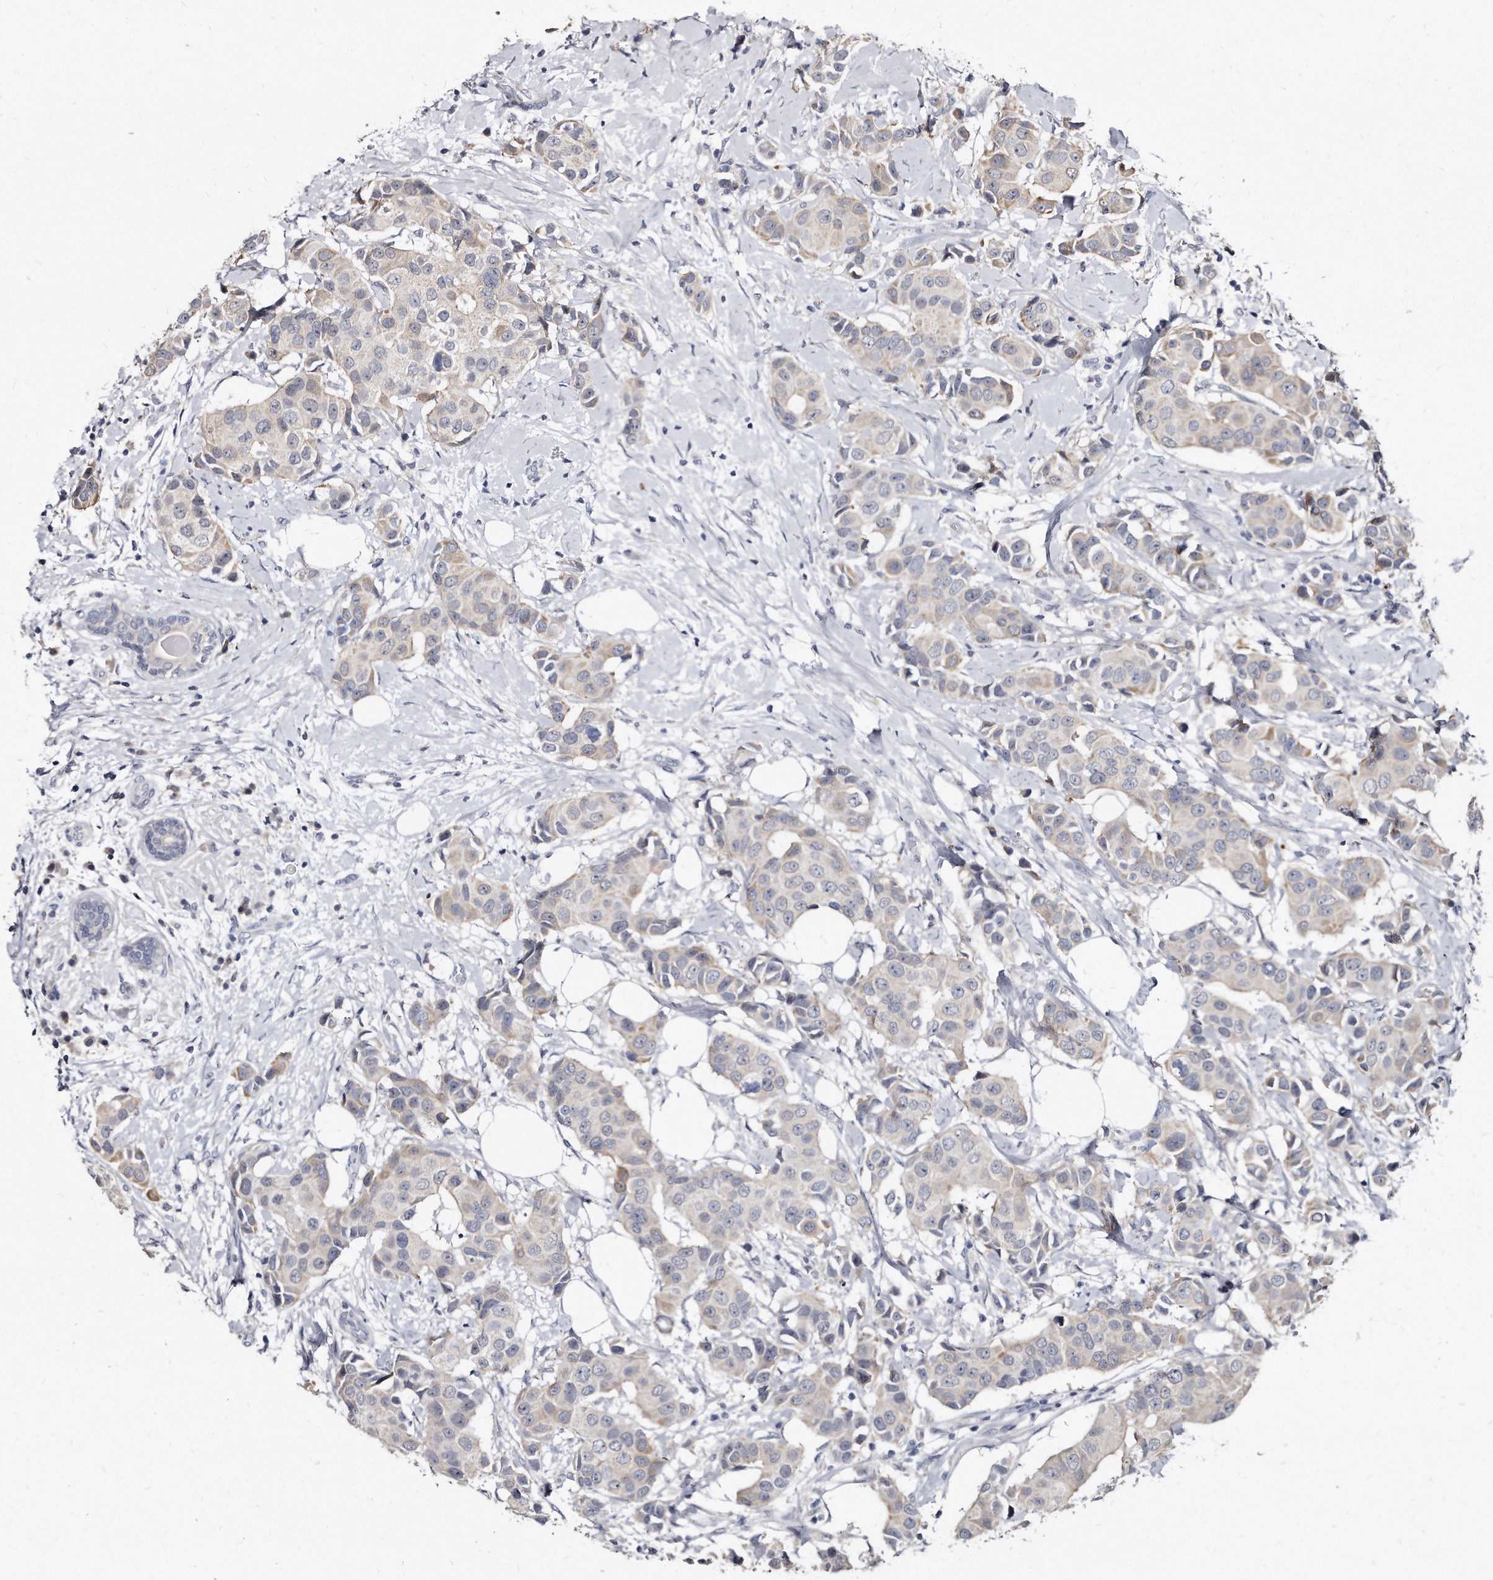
{"staining": {"intensity": "weak", "quantity": "<25%", "location": "cytoplasmic/membranous"}, "tissue": "breast cancer", "cell_type": "Tumor cells", "image_type": "cancer", "snomed": [{"axis": "morphology", "description": "Normal tissue, NOS"}, {"axis": "morphology", "description": "Duct carcinoma"}, {"axis": "topography", "description": "Breast"}], "caption": "Intraductal carcinoma (breast) was stained to show a protein in brown. There is no significant expression in tumor cells. (DAB immunohistochemistry, high magnification).", "gene": "KLHDC3", "patient": {"sex": "female", "age": 39}}